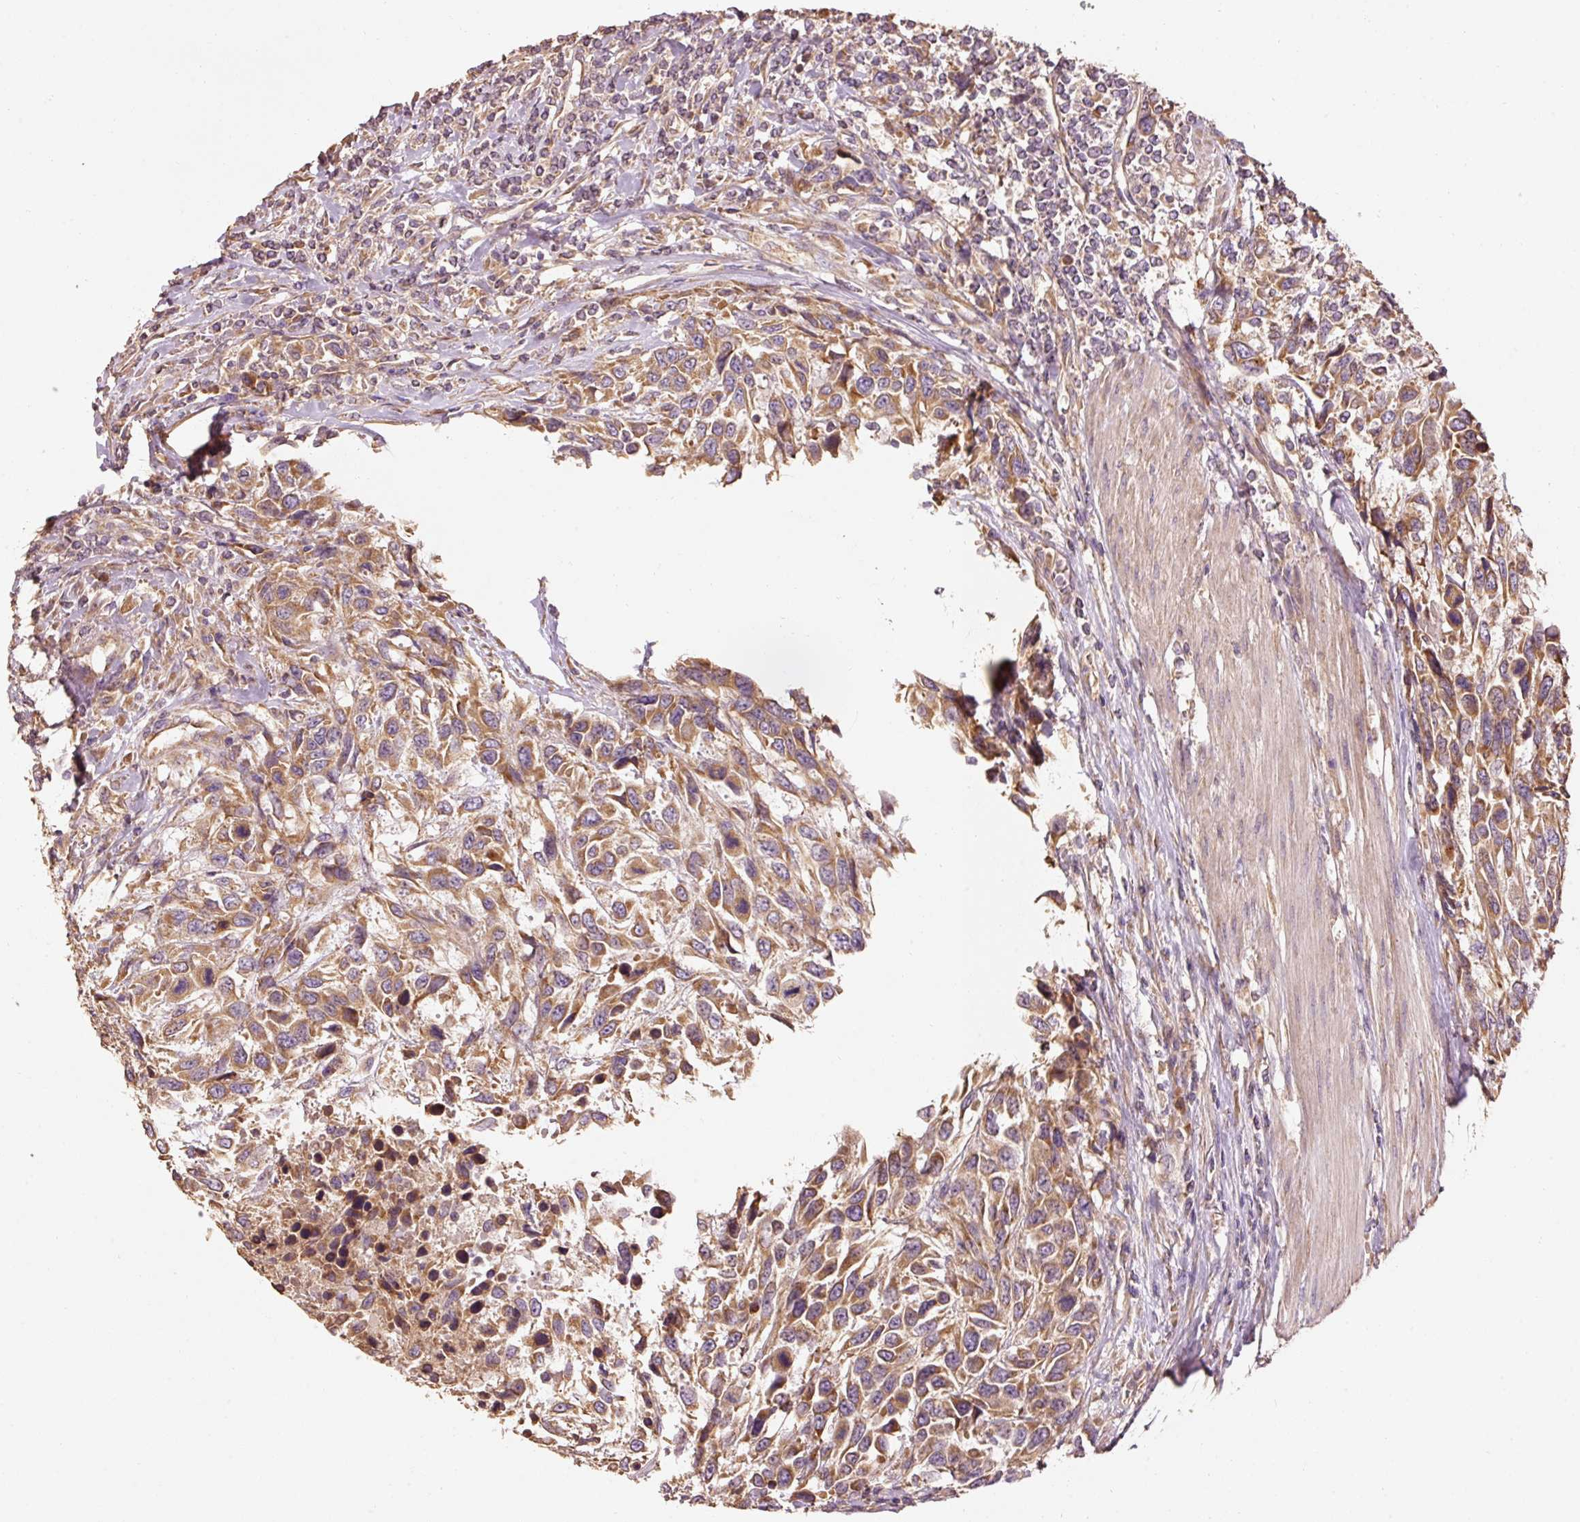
{"staining": {"intensity": "moderate", "quantity": ">75%", "location": "cytoplasmic/membranous"}, "tissue": "urothelial cancer", "cell_type": "Tumor cells", "image_type": "cancer", "snomed": [{"axis": "morphology", "description": "Urothelial carcinoma, High grade"}, {"axis": "topography", "description": "Urinary bladder"}], "caption": "Tumor cells show moderate cytoplasmic/membranous staining in approximately >75% of cells in urothelial cancer.", "gene": "EFHC1", "patient": {"sex": "female", "age": 70}}